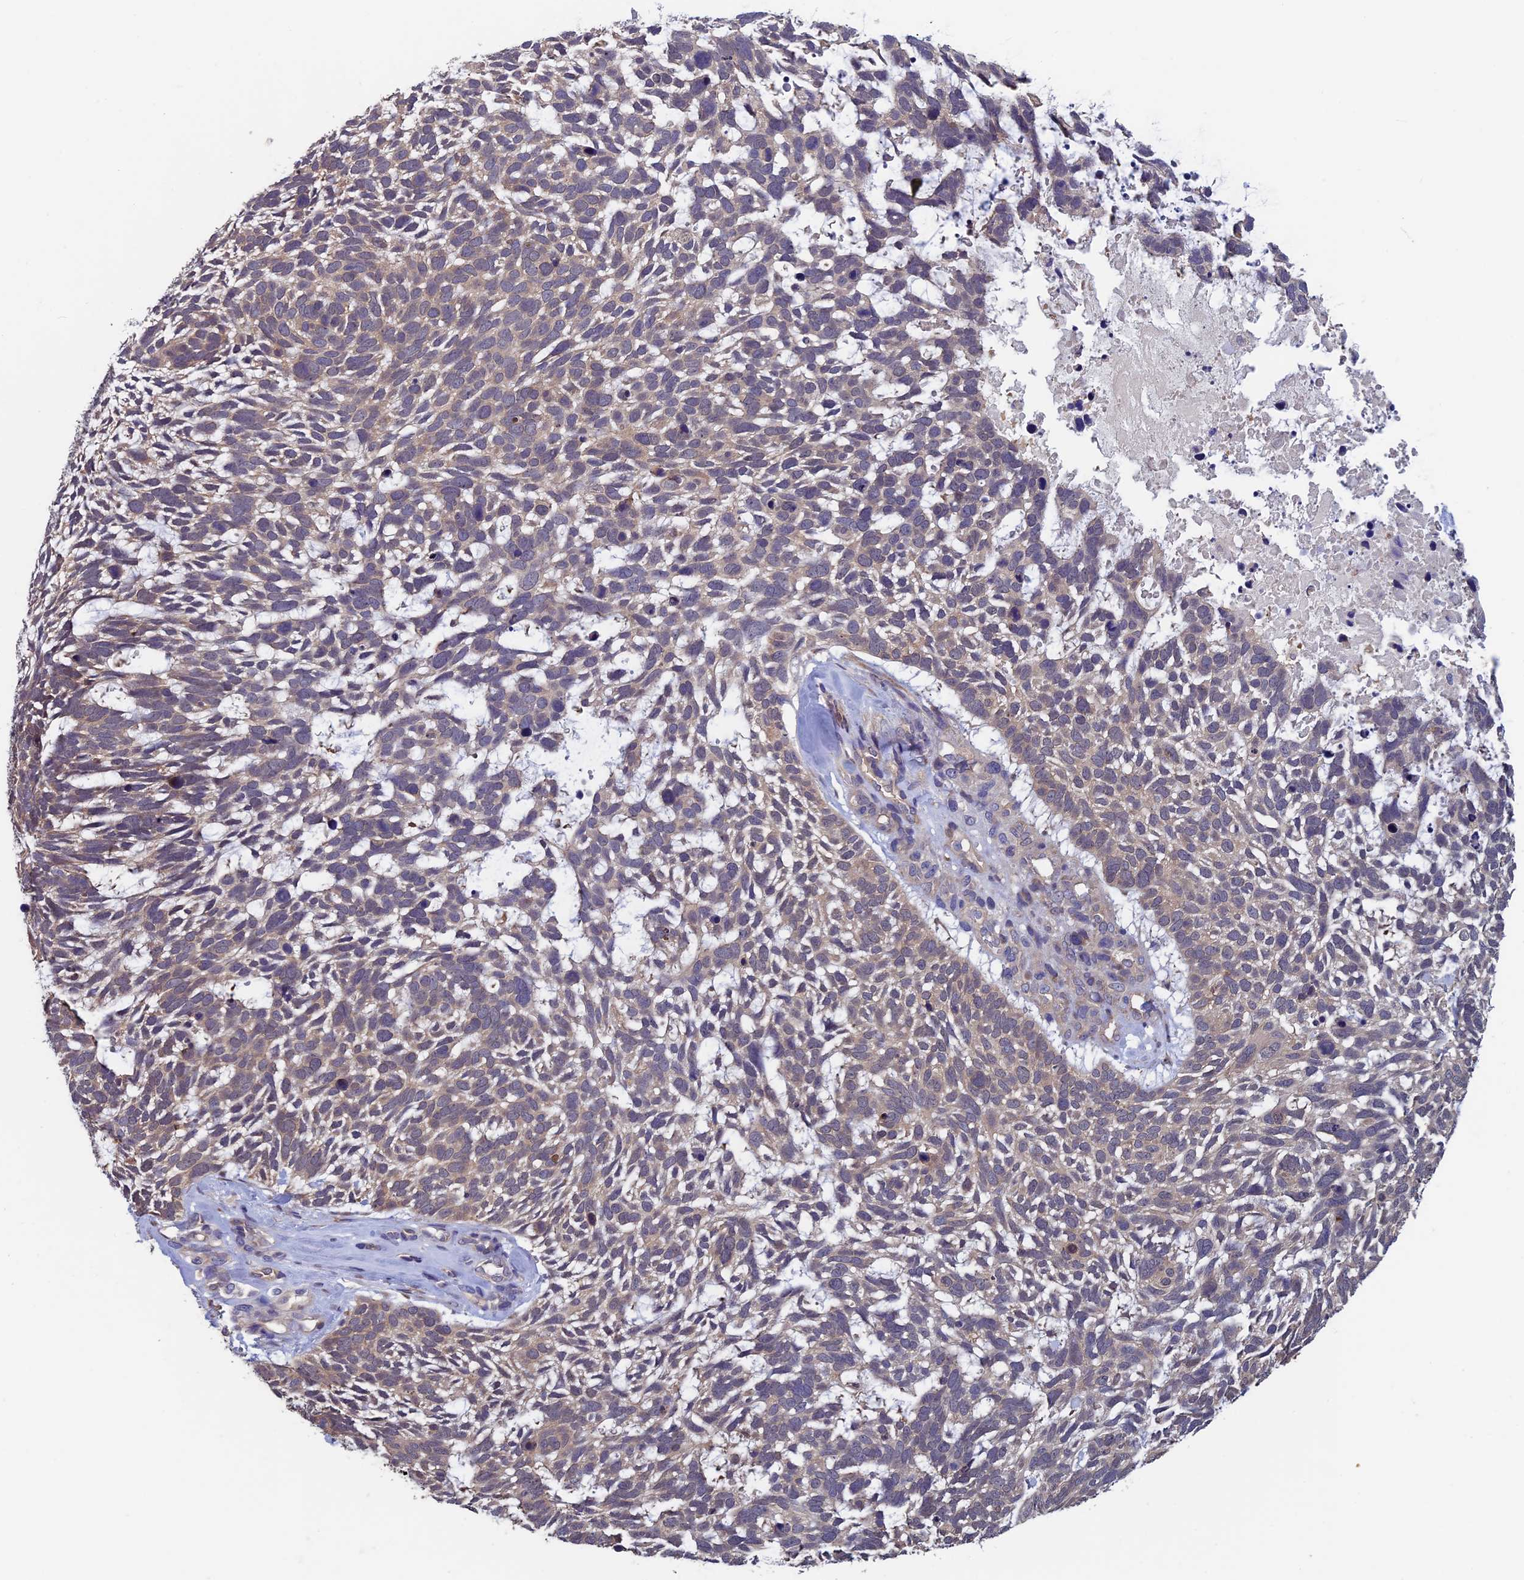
{"staining": {"intensity": "negative", "quantity": "none", "location": "none"}, "tissue": "skin cancer", "cell_type": "Tumor cells", "image_type": "cancer", "snomed": [{"axis": "morphology", "description": "Basal cell carcinoma"}, {"axis": "topography", "description": "Skin"}], "caption": "Tumor cells show no significant staining in skin basal cell carcinoma.", "gene": "LCMT1", "patient": {"sex": "male", "age": 88}}